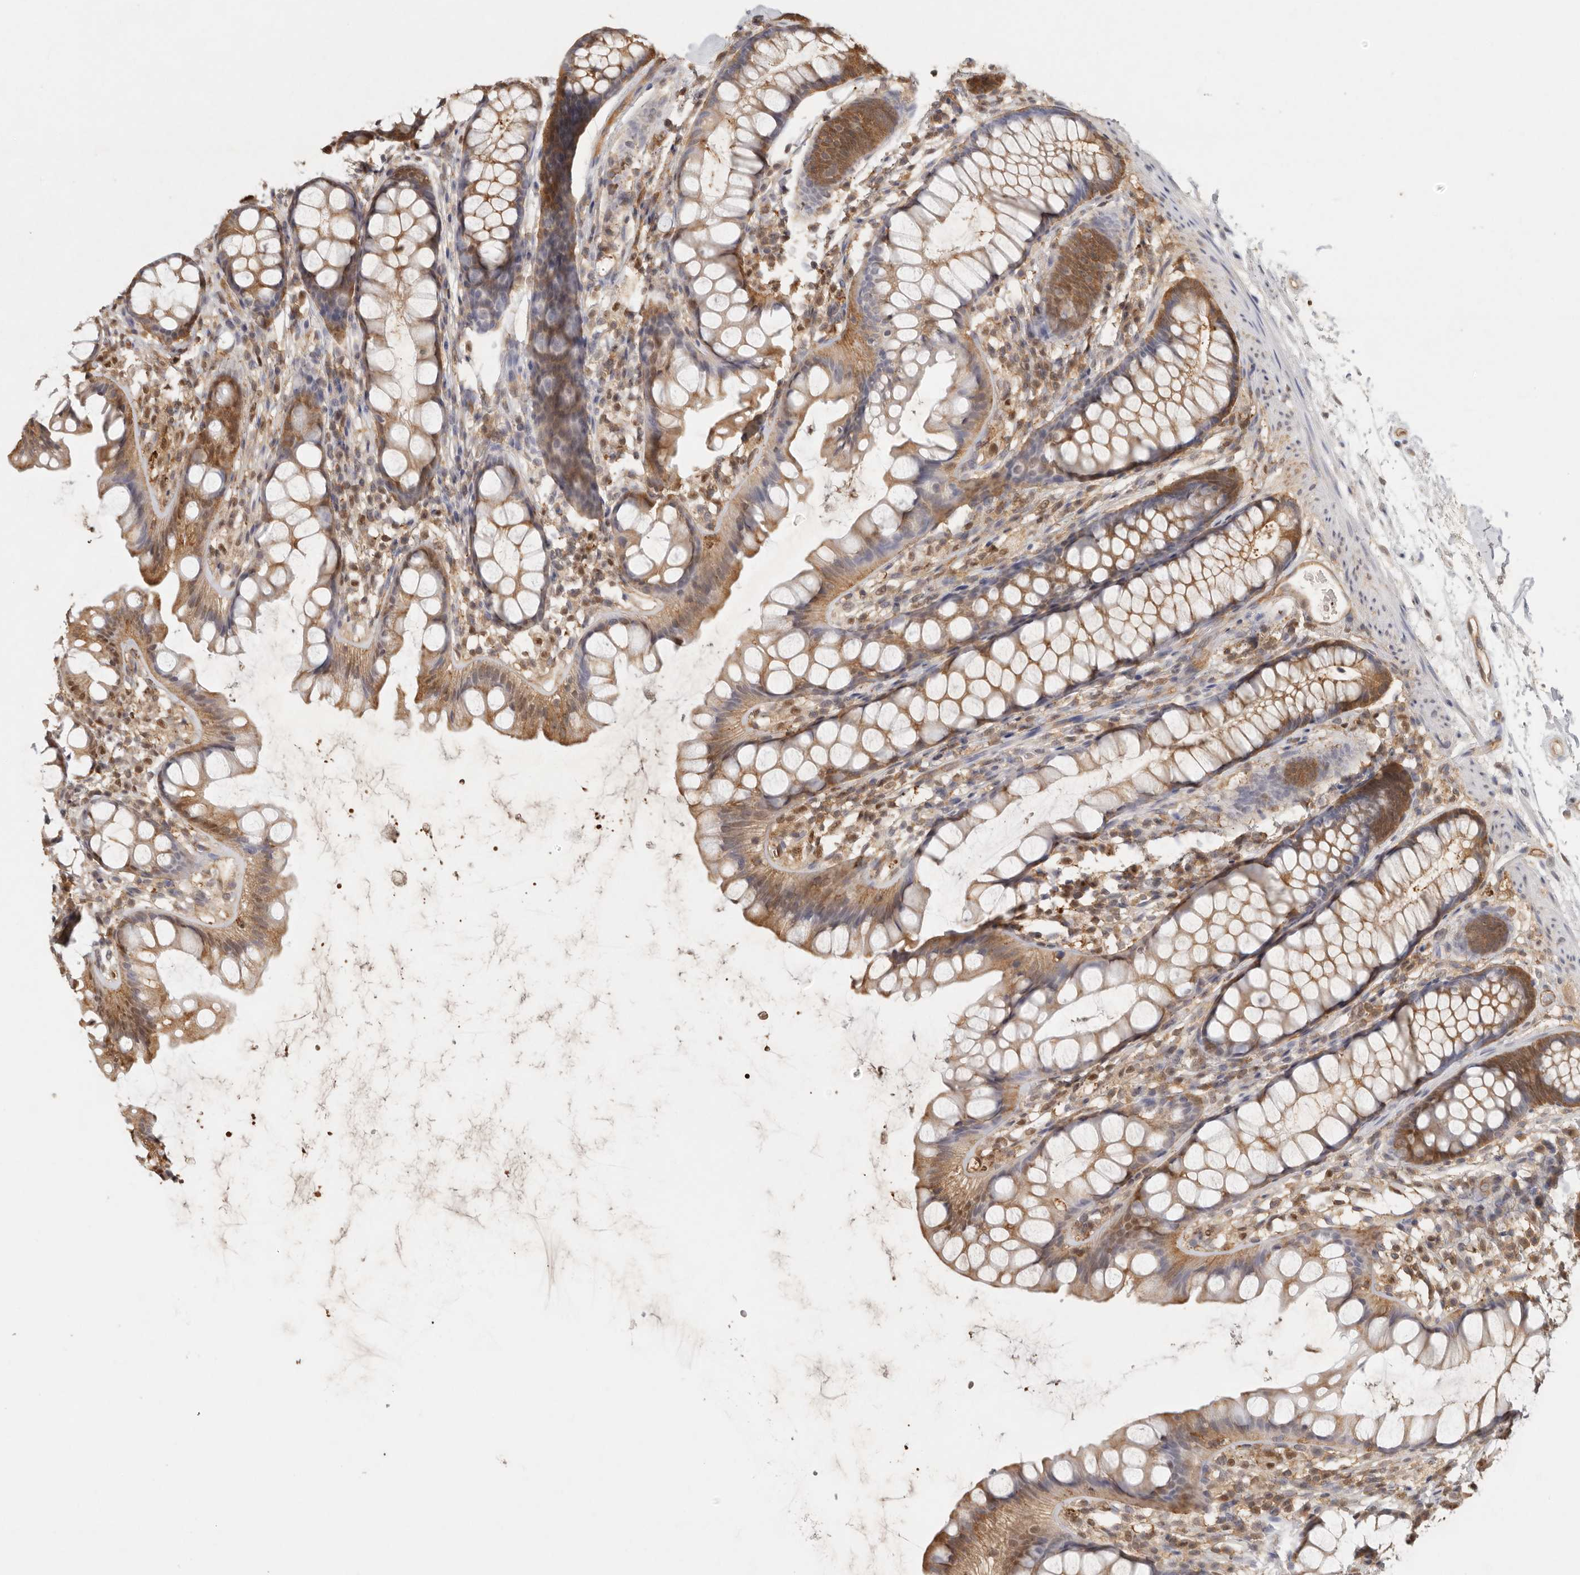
{"staining": {"intensity": "moderate", "quantity": "25%-75%", "location": "cytoplasmic/membranous,nuclear"}, "tissue": "rectum", "cell_type": "Glandular cells", "image_type": "normal", "snomed": [{"axis": "morphology", "description": "Normal tissue, NOS"}, {"axis": "topography", "description": "Rectum"}], "caption": "This image displays immunohistochemistry (IHC) staining of unremarkable human rectum, with medium moderate cytoplasmic/membranous,nuclear positivity in about 25%-75% of glandular cells.", "gene": "PSMA5", "patient": {"sex": "female", "age": 65}}